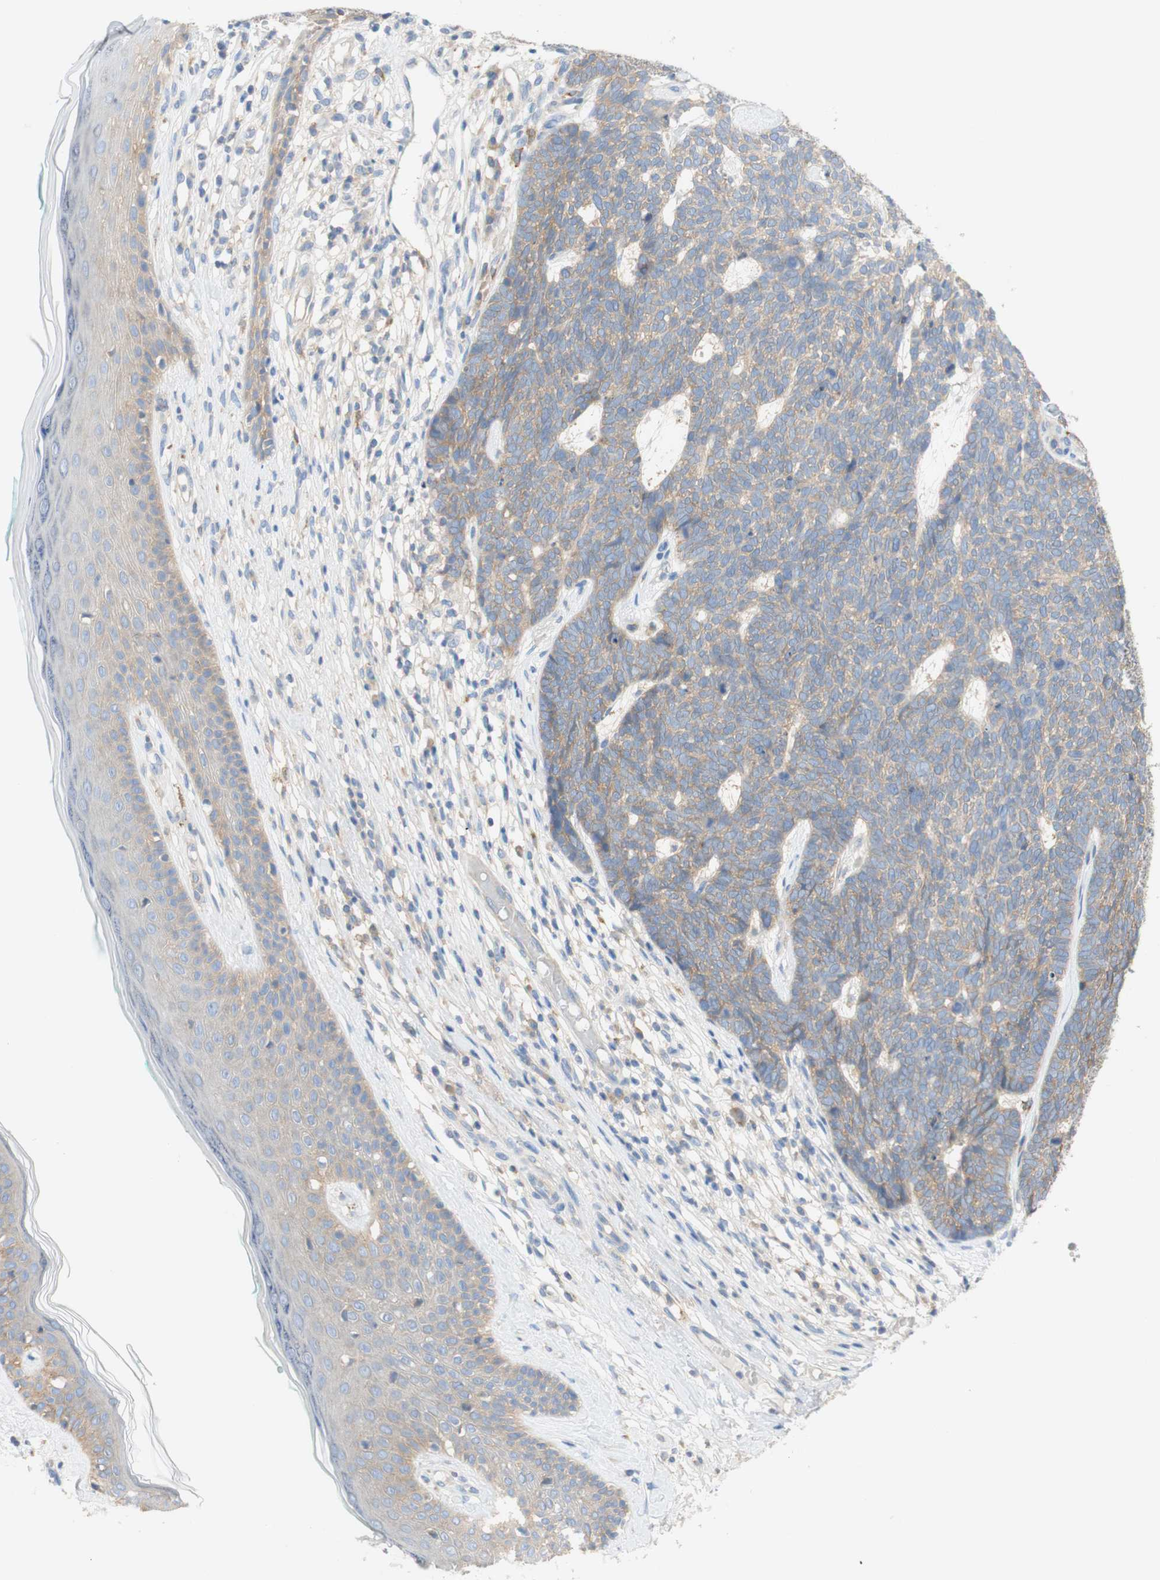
{"staining": {"intensity": "weak", "quantity": "25%-75%", "location": "cytoplasmic/membranous"}, "tissue": "skin cancer", "cell_type": "Tumor cells", "image_type": "cancer", "snomed": [{"axis": "morphology", "description": "Basal cell carcinoma"}, {"axis": "topography", "description": "Skin"}], "caption": "Human skin cancer (basal cell carcinoma) stained with a brown dye shows weak cytoplasmic/membranous positive expression in about 25%-75% of tumor cells.", "gene": "ATP2B1", "patient": {"sex": "female", "age": 84}}